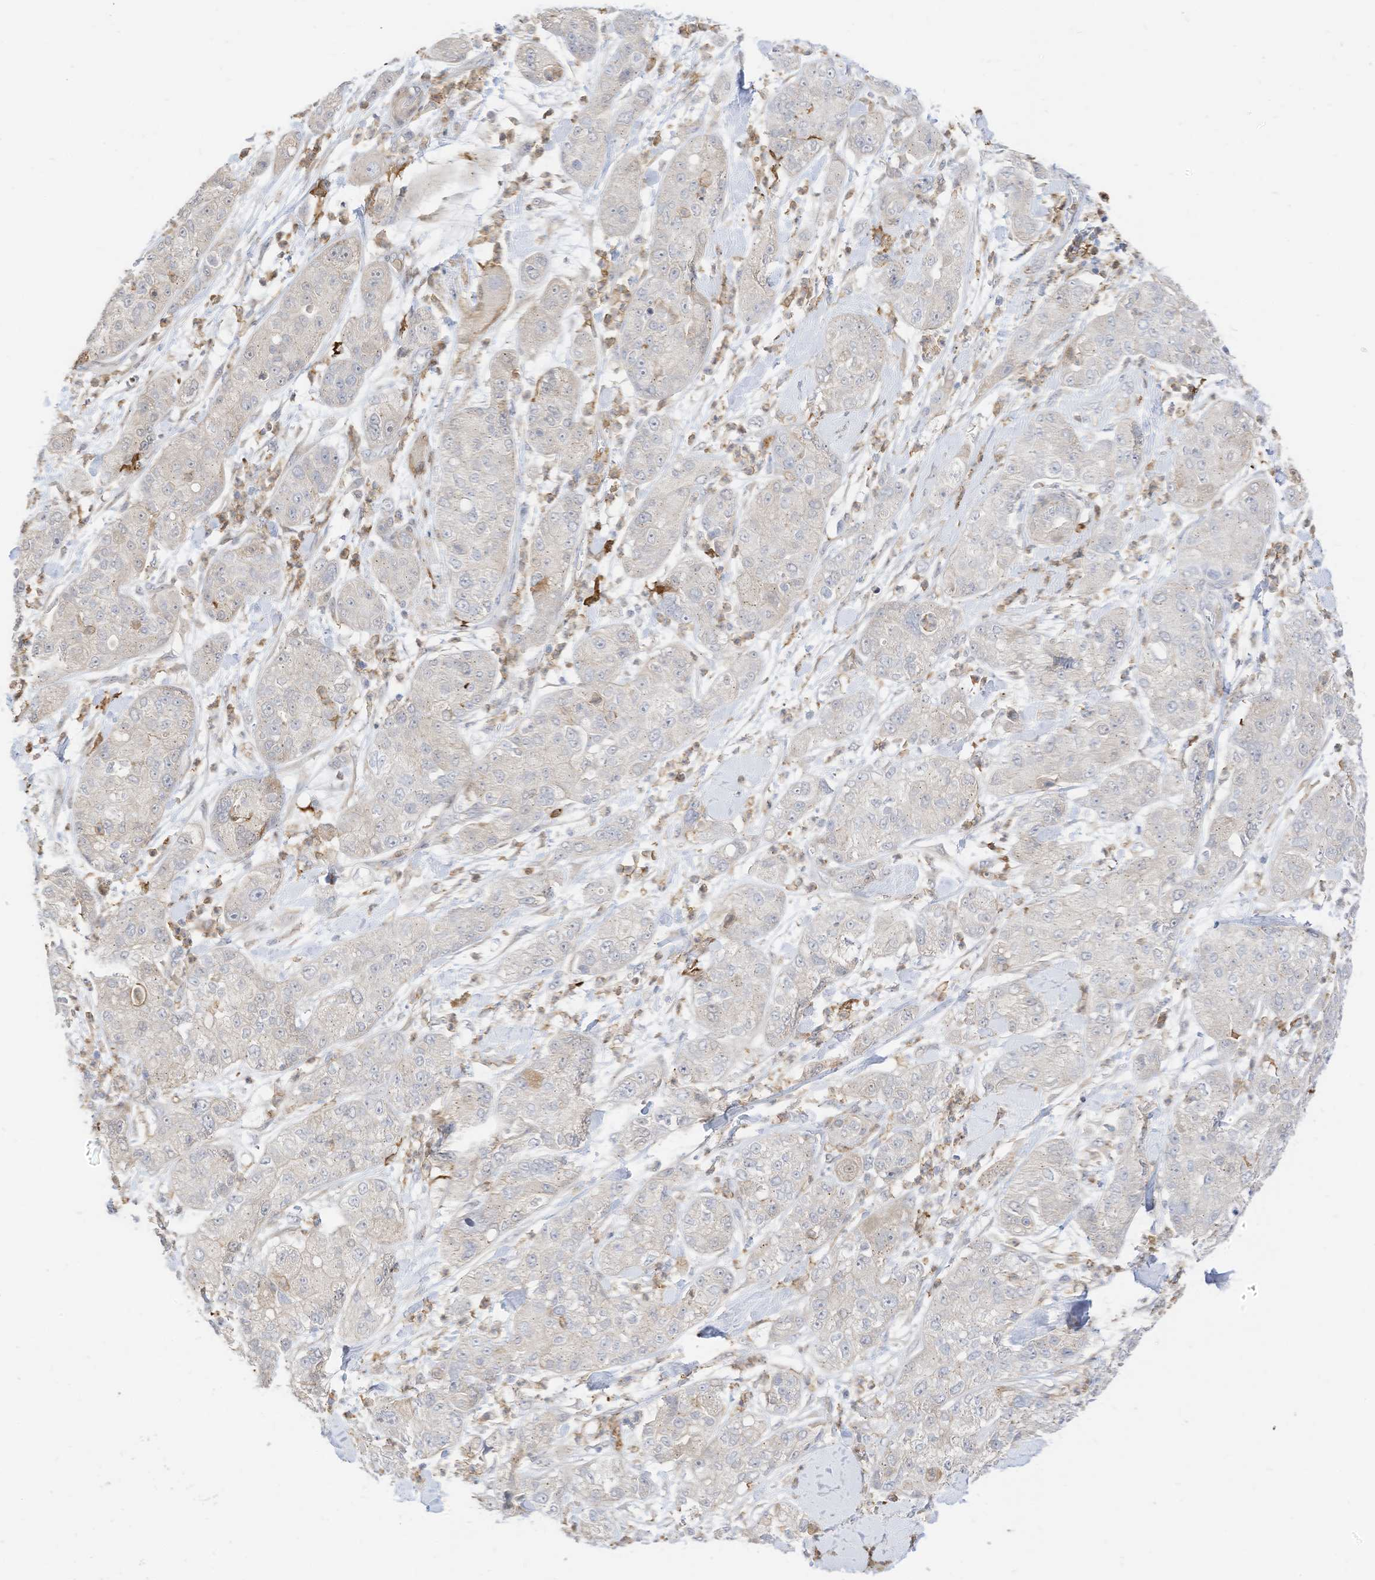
{"staining": {"intensity": "negative", "quantity": "none", "location": "none"}, "tissue": "pancreatic cancer", "cell_type": "Tumor cells", "image_type": "cancer", "snomed": [{"axis": "morphology", "description": "Adenocarcinoma, NOS"}, {"axis": "topography", "description": "Pancreas"}], "caption": "IHC histopathology image of pancreatic cancer stained for a protein (brown), which demonstrates no staining in tumor cells.", "gene": "ATP13A1", "patient": {"sex": "female", "age": 78}}